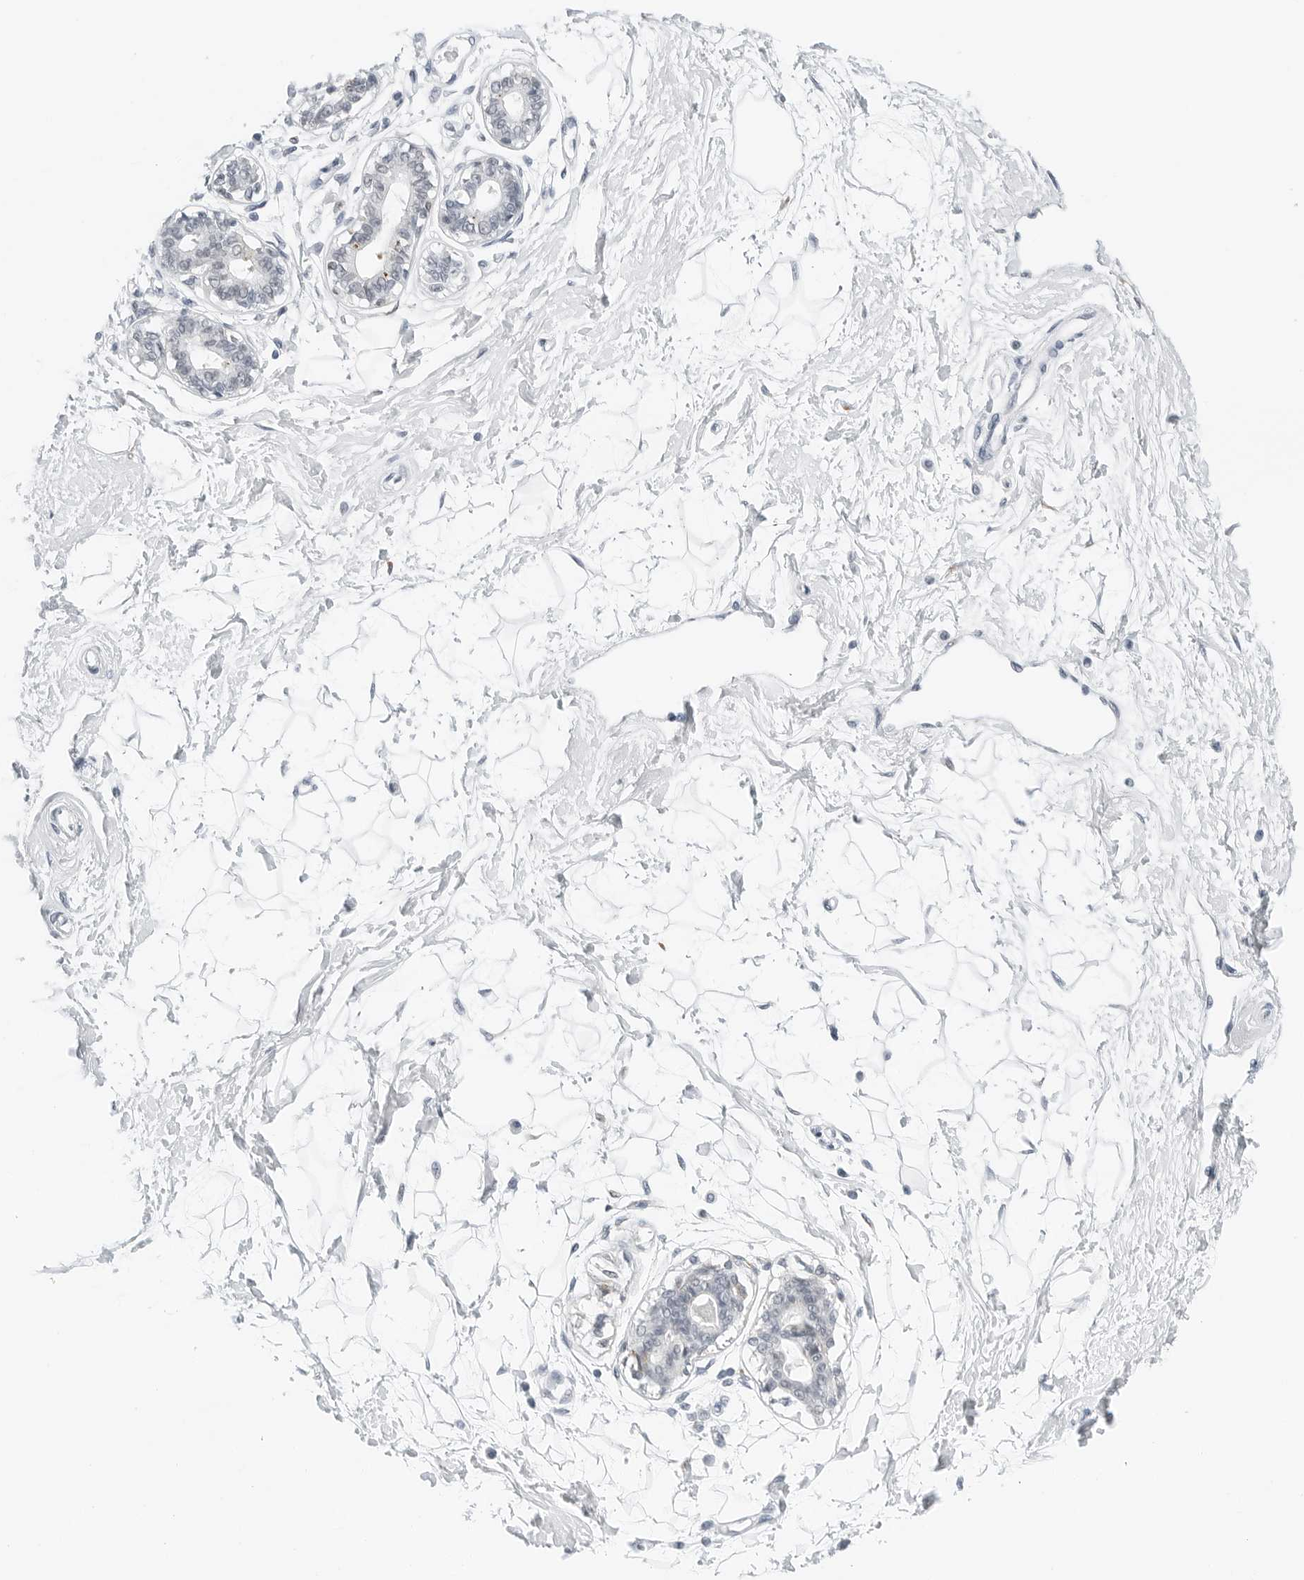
{"staining": {"intensity": "negative", "quantity": "none", "location": "none"}, "tissue": "breast", "cell_type": "Adipocytes", "image_type": "normal", "snomed": [{"axis": "morphology", "description": "Normal tissue, NOS"}, {"axis": "topography", "description": "Breast"}], "caption": "IHC histopathology image of unremarkable breast stained for a protein (brown), which exhibits no expression in adipocytes. (Stains: DAB immunohistochemistry with hematoxylin counter stain, Microscopy: brightfield microscopy at high magnification).", "gene": "P4HA2", "patient": {"sex": "female", "age": 45}}